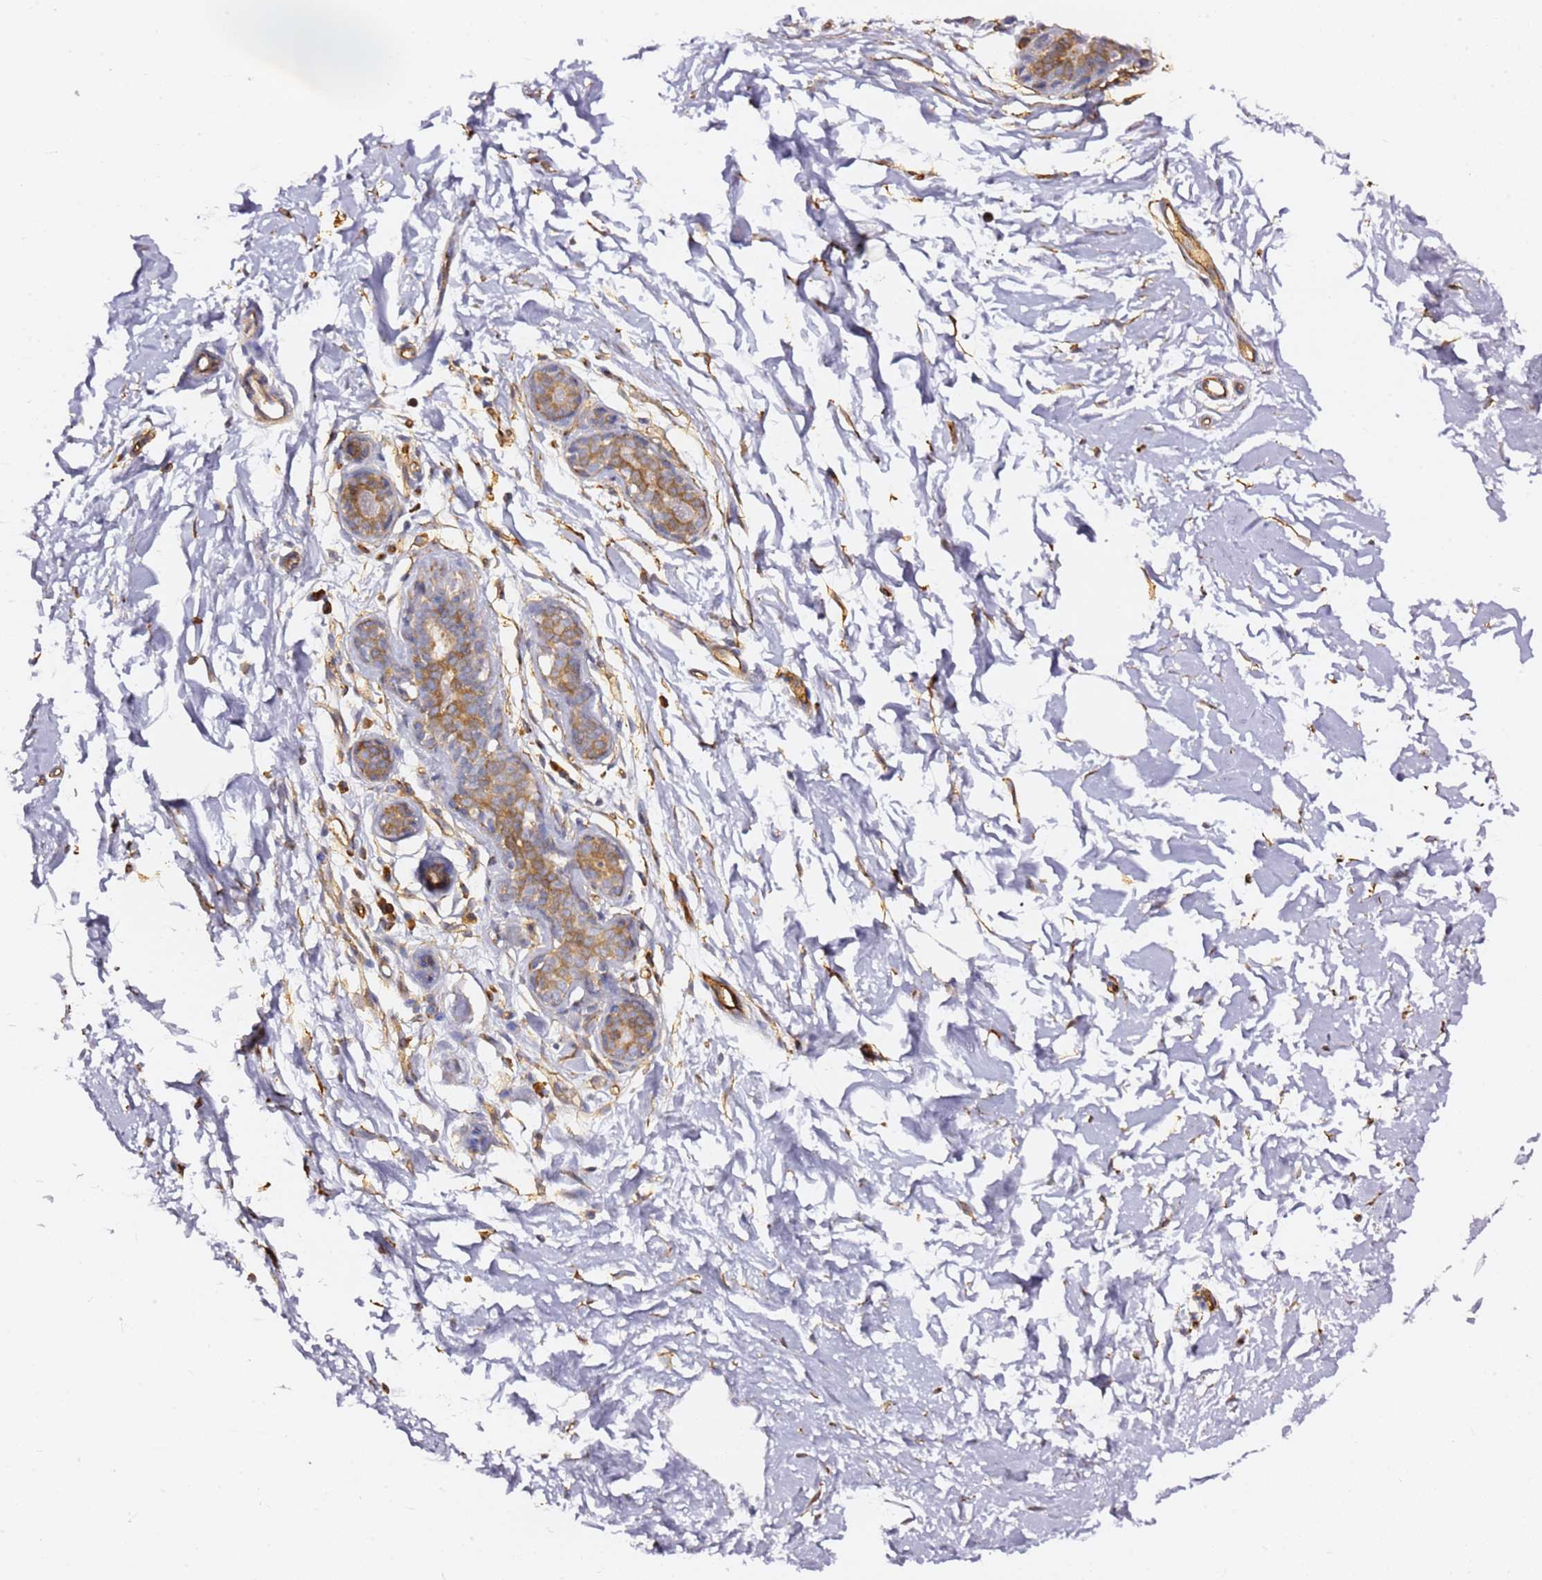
{"staining": {"intensity": "moderate", "quantity": ">75%", "location": "cytoplasmic/membranous"}, "tissue": "adipose tissue", "cell_type": "Adipocytes", "image_type": "normal", "snomed": [{"axis": "morphology", "description": "Normal tissue, NOS"}, {"axis": "topography", "description": "Breast"}], "caption": "Immunohistochemical staining of benign human adipose tissue displays moderate cytoplasmic/membranous protein expression in about >75% of adipocytes.", "gene": "KIF7", "patient": {"sex": "female", "age": 23}}